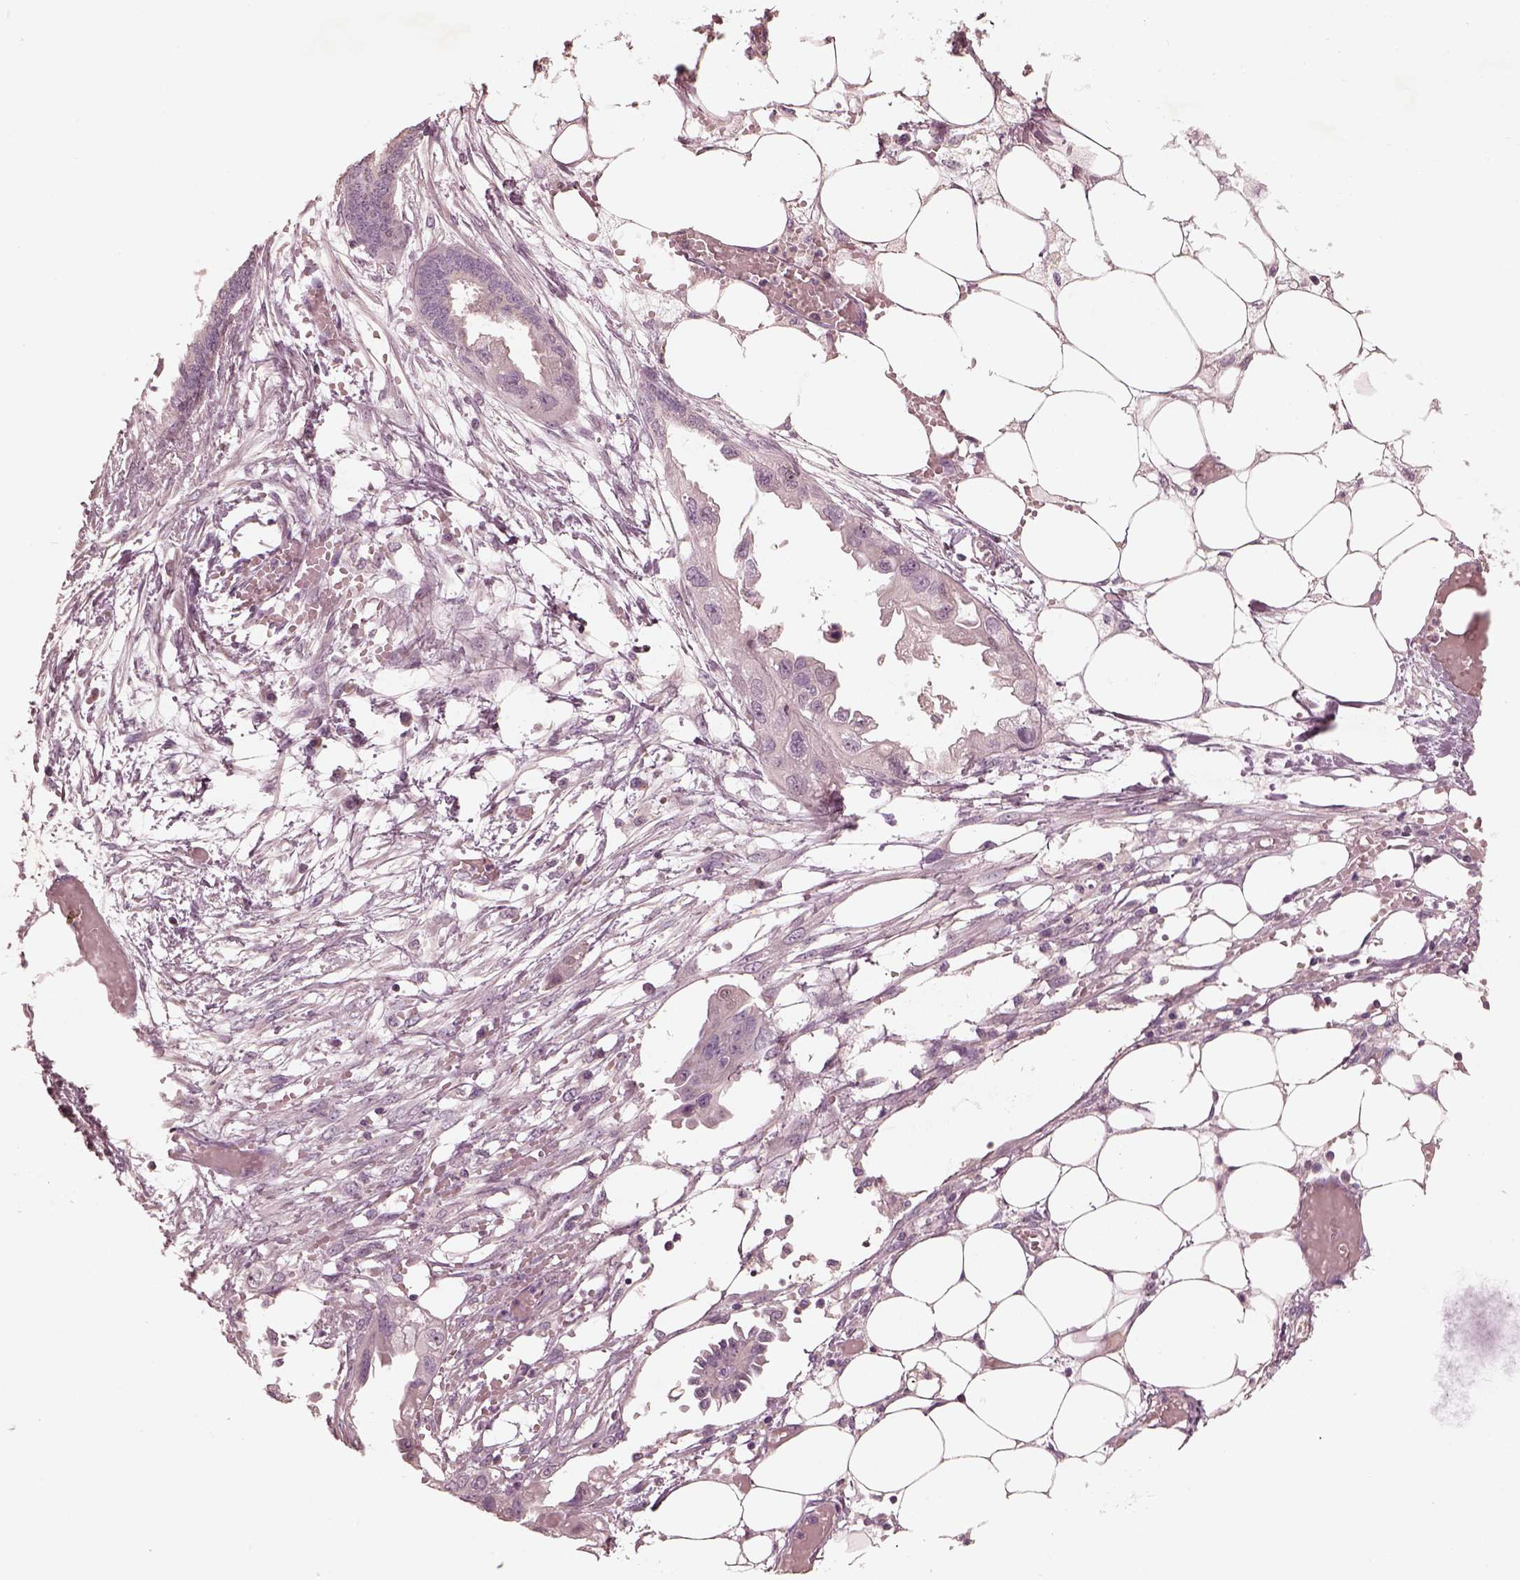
{"staining": {"intensity": "negative", "quantity": "none", "location": "none"}, "tissue": "endometrial cancer", "cell_type": "Tumor cells", "image_type": "cancer", "snomed": [{"axis": "morphology", "description": "Adenocarcinoma, NOS"}, {"axis": "morphology", "description": "Adenocarcinoma, metastatic, NOS"}, {"axis": "topography", "description": "Adipose tissue"}, {"axis": "topography", "description": "Endometrium"}], "caption": "Immunohistochemistry micrograph of neoplastic tissue: endometrial cancer stained with DAB (3,3'-diaminobenzidine) exhibits no significant protein expression in tumor cells.", "gene": "SDCBP2", "patient": {"sex": "female", "age": 67}}